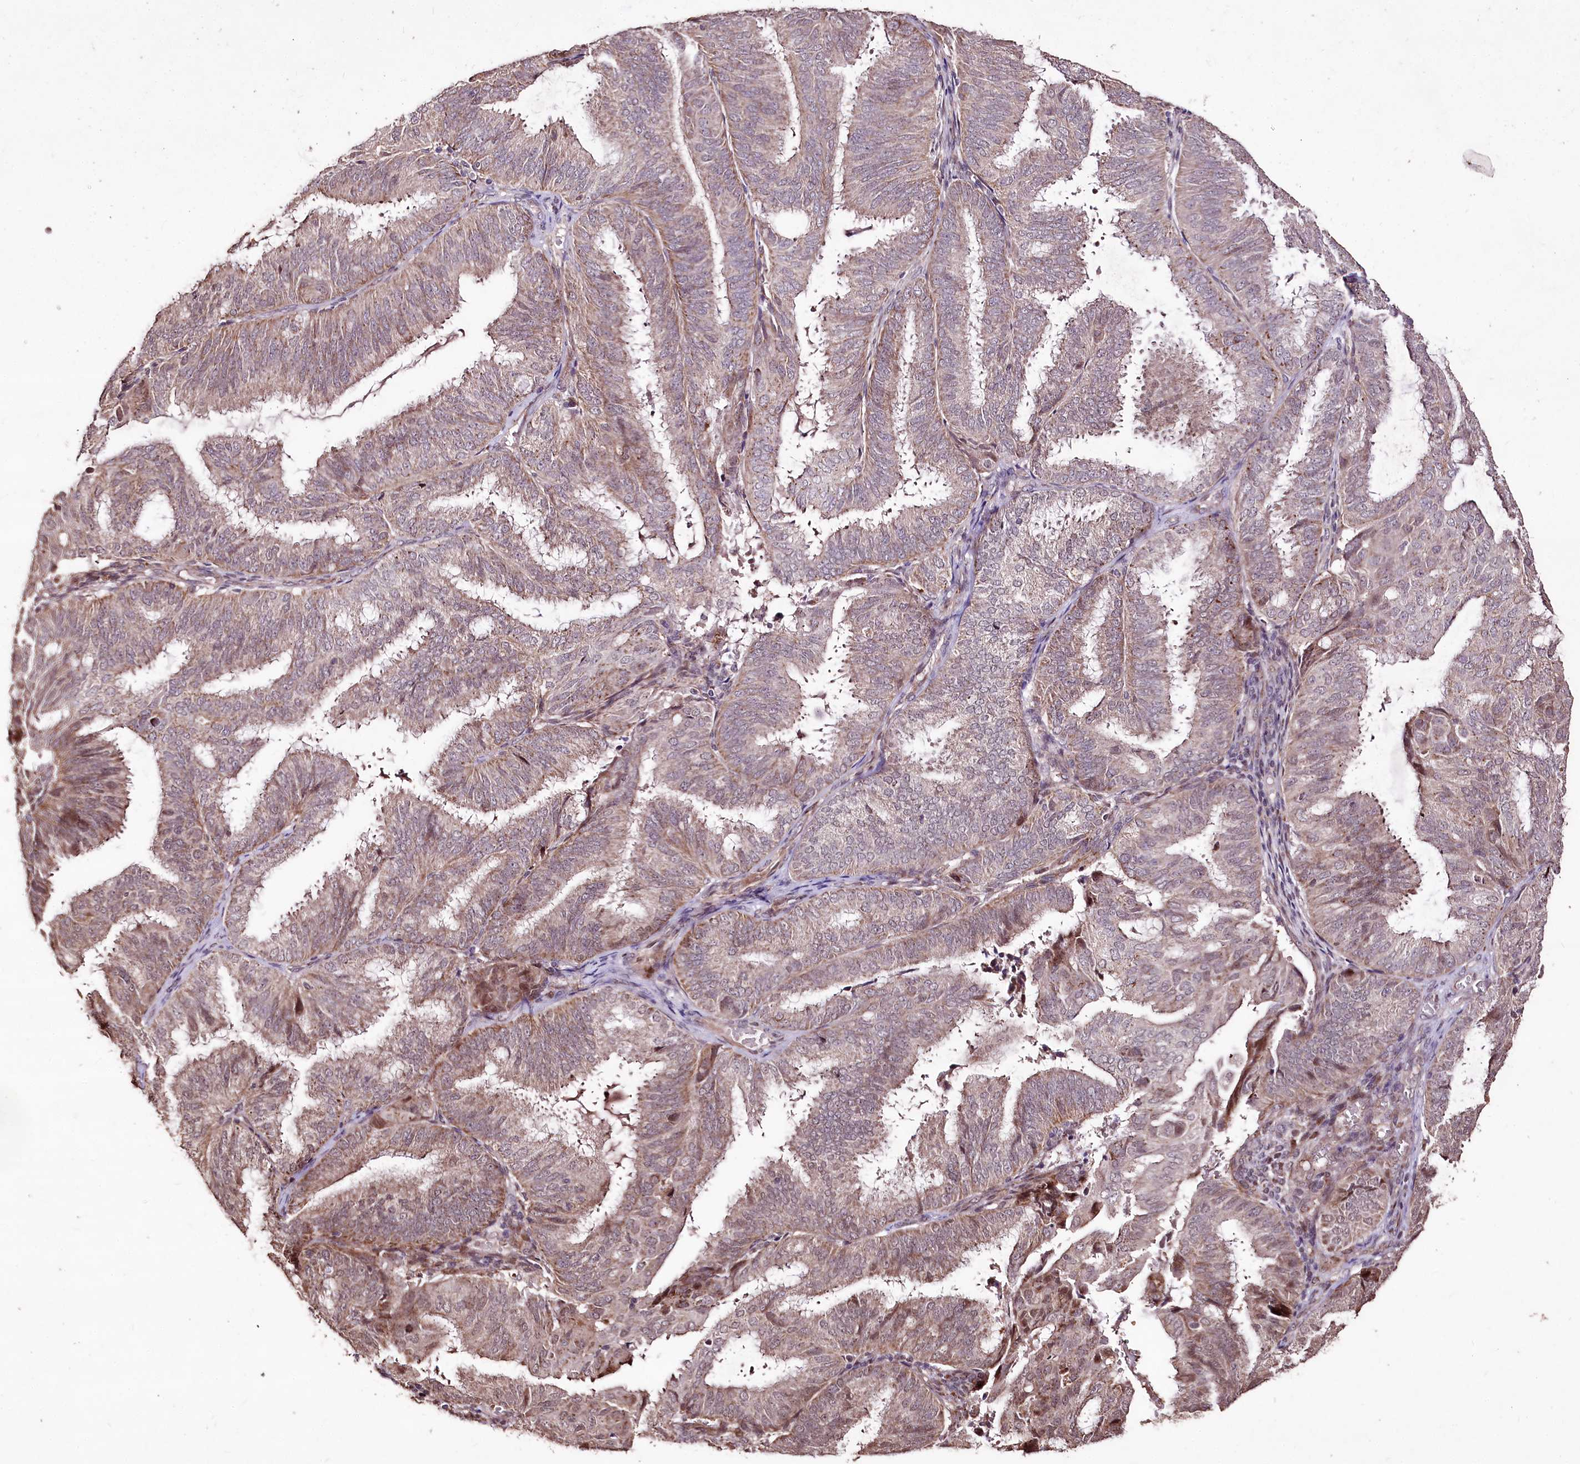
{"staining": {"intensity": "moderate", "quantity": "25%-75%", "location": "cytoplasmic/membranous,nuclear"}, "tissue": "endometrial cancer", "cell_type": "Tumor cells", "image_type": "cancer", "snomed": [{"axis": "morphology", "description": "Adenocarcinoma, NOS"}, {"axis": "topography", "description": "Endometrium"}], "caption": "Immunohistochemistry (IHC) image of endometrial cancer (adenocarcinoma) stained for a protein (brown), which displays medium levels of moderate cytoplasmic/membranous and nuclear expression in approximately 25%-75% of tumor cells.", "gene": "CARD19", "patient": {"sex": "female", "age": 49}}